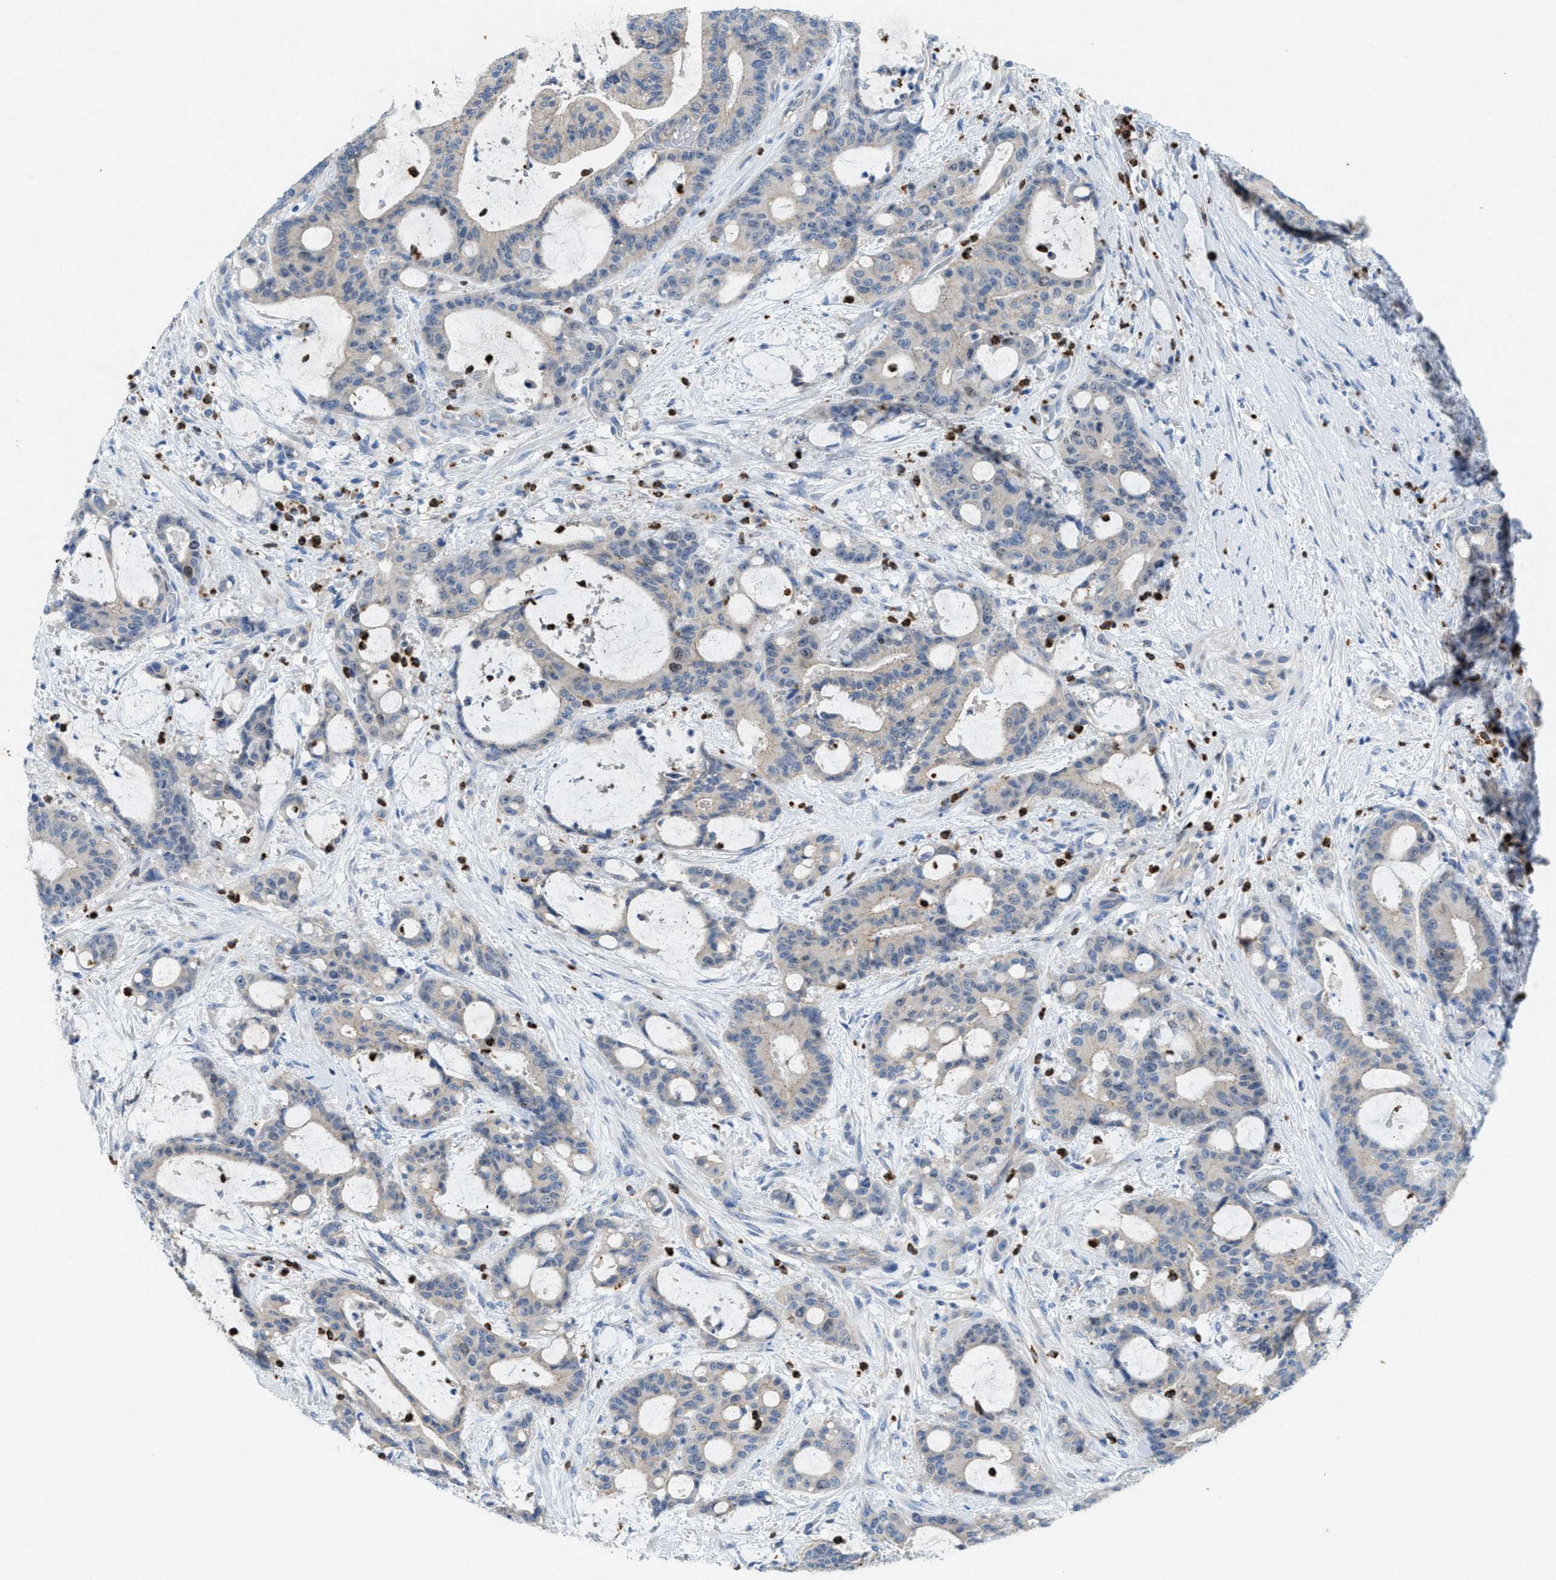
{"staining": {"intensity": "weak", "quantity": "<25%", "location": "cytoplasmic/membranous"}, "tissue": "liver cancer", "cell_type": "Tumor cells", "image_type": "cancer", "snomed": [{"axis": "morphology", "description": "Normal tissue, NOS"}, {"axis": "morphology", "description": "Cholangiocarcinoma"}, {"axis": "topography", "description": "Liver"}, {"axis": "topography", "description": "Peripheral nerve tissue"}], "caption": "Image shows no significant protein staining in tumor cells of liver cancer (cholangiocarcinoma). The staining is performed using DAB brown chromogen with nuclei counter-stained in using hematoxylin.", "gene": "CMTM1", "patient": {"sex": "female", "age": 73}}